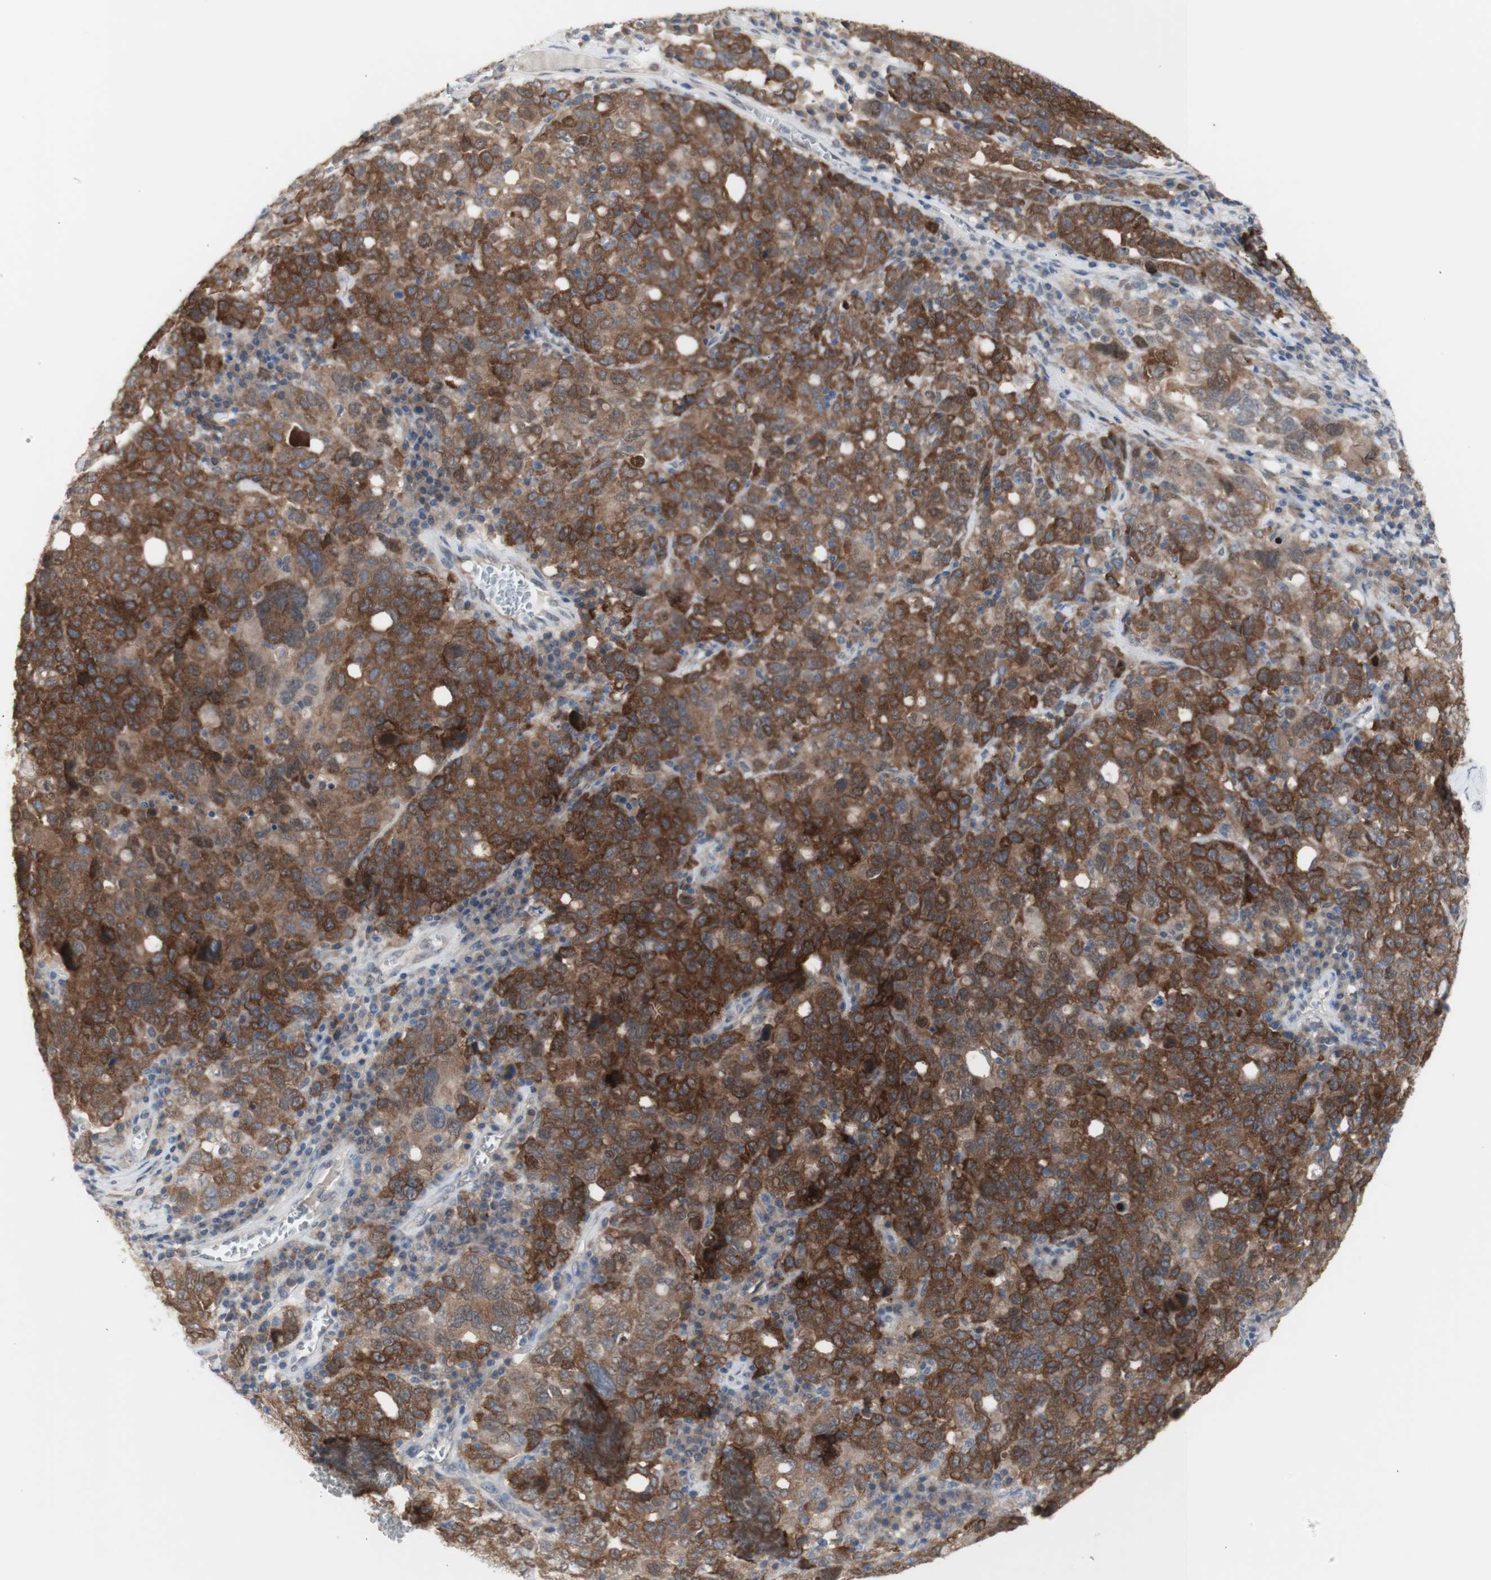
{"staining": {"intensity": "moderate", "quantity": ">75%", "location": "cytoplasmic/membranous"}, "tissue": "ovarian cancer", "cell_type": "Tumor cells", "image_type": "cancer", "snomed": [{"axis": "morphology", "description": "Carcinoma, endometroid"}, {"axis": "topography", "description": "Ovary"}], "caption": "Ovarian cancer stained for a protein demonstrates moderate cytoplasmic/membranous positivity in tumor cells. The protein is shown in brown color, while the nuclei are stained blue.", "gene": "PRMT5", "patient": {"sex": "female", "age": 62}}